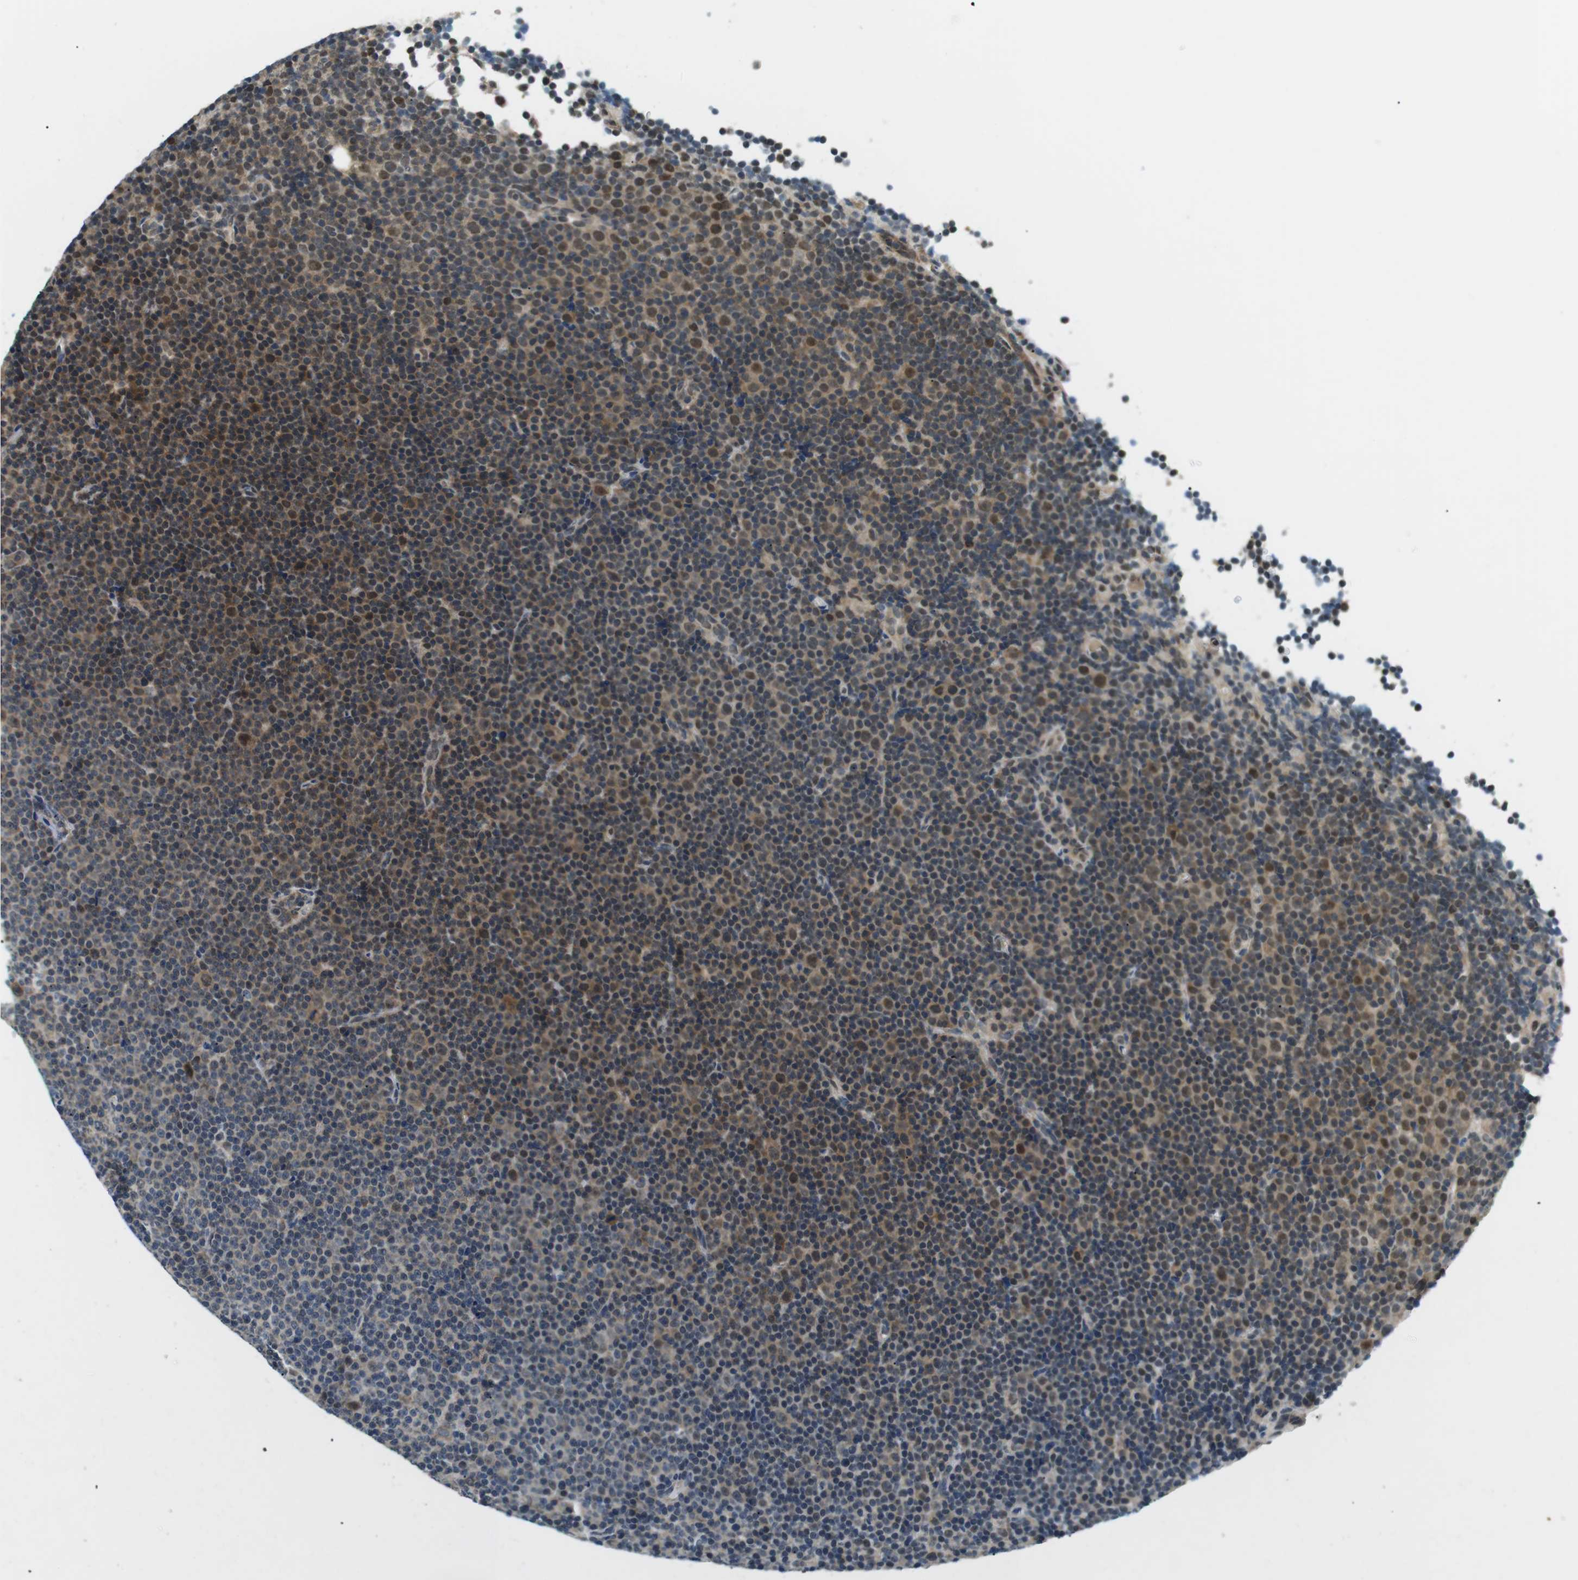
{"staining": {"intensity": "moderate", "quantity": "25%-75%", "location": "cytoplasmic/membranous,nuclear"}, "tissue": "lymphoma", "cell_type": "Tumor cells", "image_type": "cancer", "snomed": [{"axis": "morphology", "description": "Malignant lymphoma, non-Hodgkin's type, Low grade"}, {"axis": "topography", "description": "Lymph node"}], "caption": "Approximately 25%-75% of tumor cells in human lymphoma demonstrate moderate cytoplasmic/membranous and nuclear protein expression as visualized by brown immunohistochemical staining.", "gene": "CSNK2B", "patient": {"sex": "female", "age": 67}}